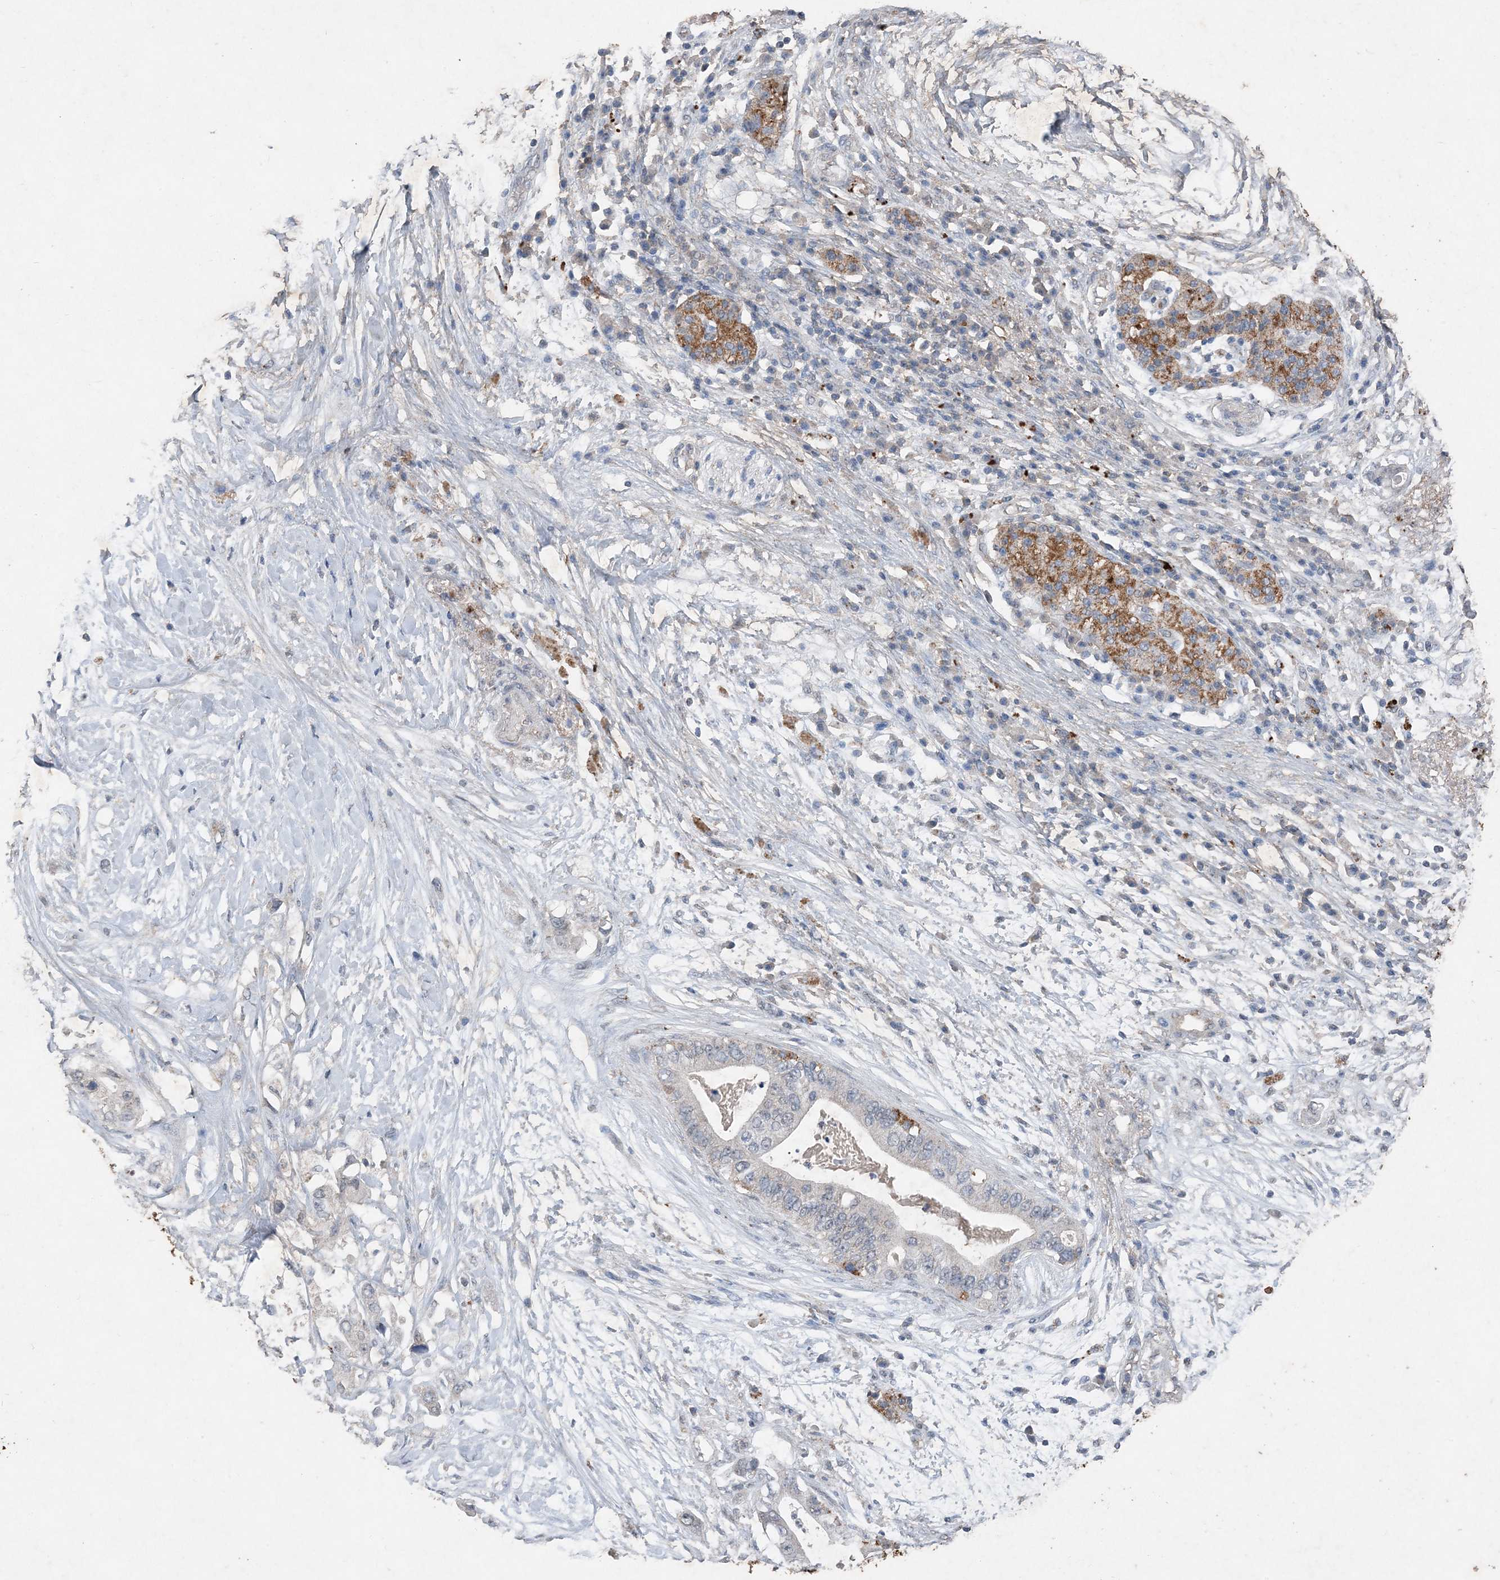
{"staining": {"intensity": "moderate", "quantity": "<25%", "location": "cytoplasmic/membranous"}, "tissue": "pancreatic cancer", "cell_type": "Tumor cells", "image_type": "cancer", "snomed": [{"axis": "morphology", "description": "Adenocarcinoma, NOS"}, {"axis": "topography", "description": "Pancreas"}], "caption": "Human adenocarcinoma (pancreatic) stained with a protein marker reveals moderate staining in tumor cells.", "gene": "FCN3", "patient": {"sex": "male", "age": 77}}